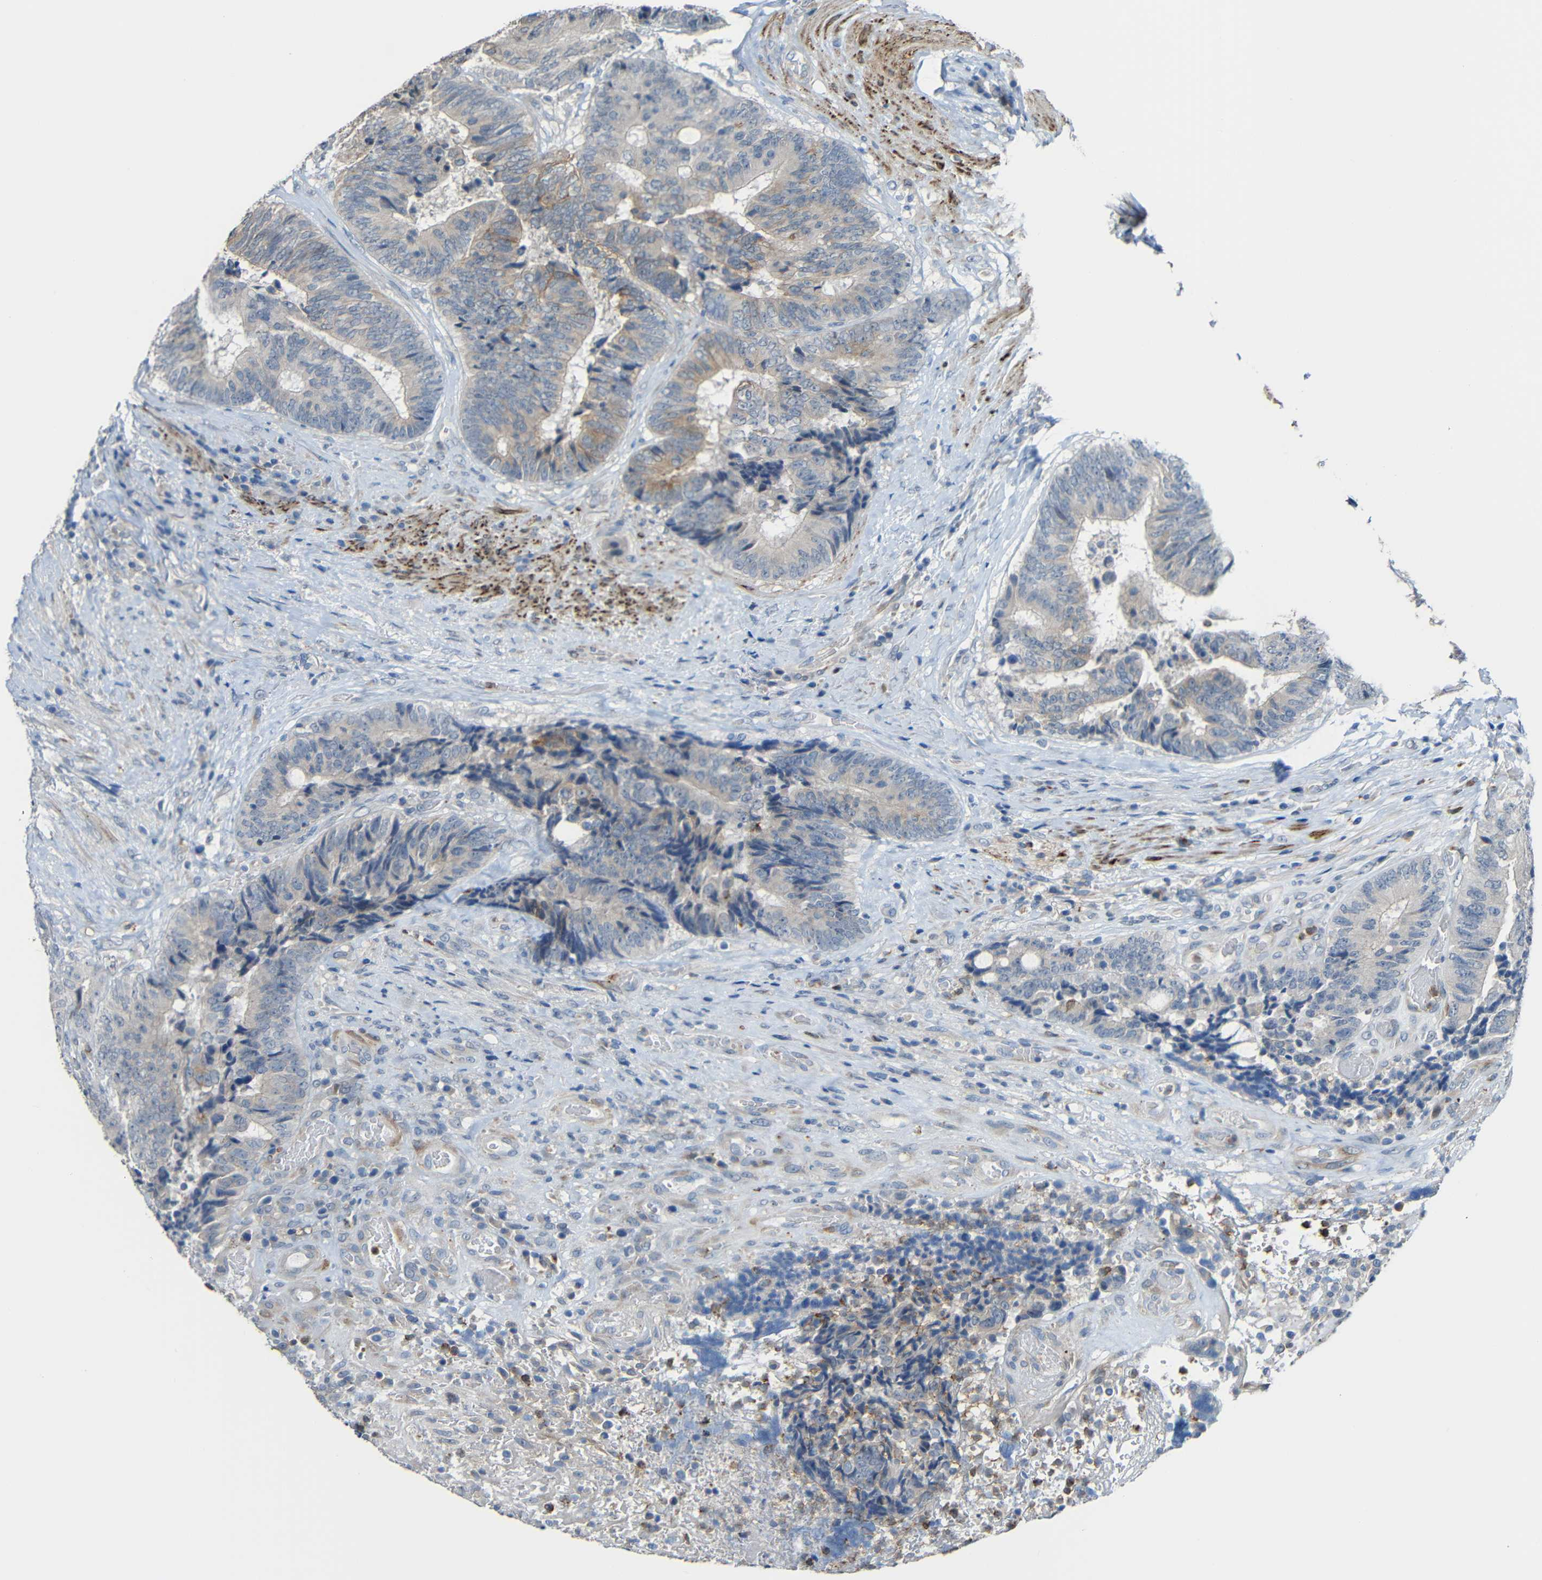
{"staining": {"intensity": "weak", "quantity": "<25%", "location": "cytoplasmic/membranous"}, "tissue": "colorectal cancer", "cell_type": "Tumor cells", "image_type": "cancer", "snomed": [{"axis": "morphology", "description": "Adenocarcinoma, NOS"}, {"axis": "topography", "description": "Rectum"}], "caption": "Photomicrograph shows no protein expression in tumor cells of adenocarcinoma (colorectal) tissue. (DAB immunohistochemistry, high magnification).", "gene": "STBD1", "patient": {"sex": "male", "age": 72}}